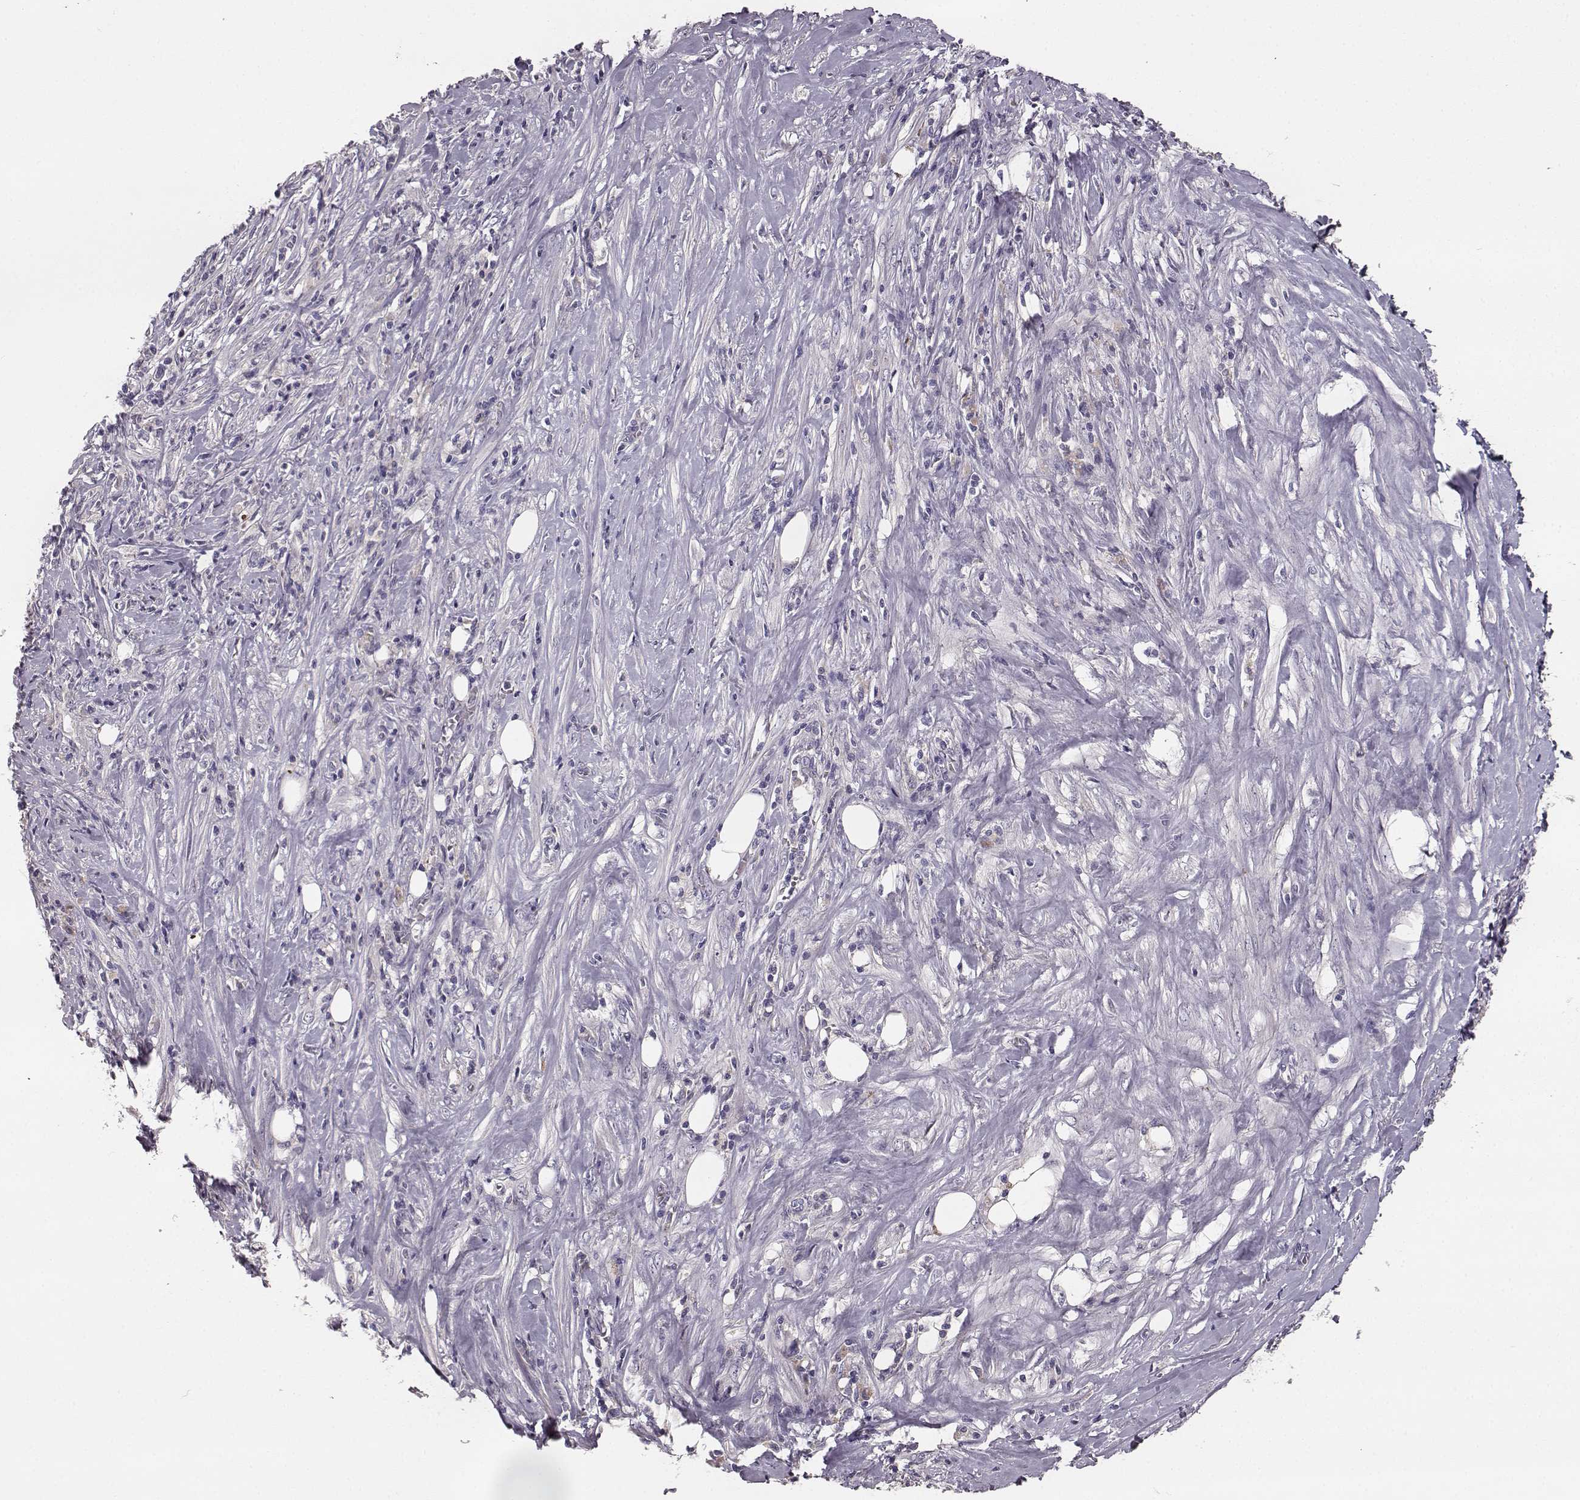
{"staining": {"intensity": "negative", "quantity": "none", "location": "none"}, "tissue": "pancreatic cancer", "cell_type": "Tumor cells", "image_type": "cancer", "snomed": [{"axis": "morphology", "description": "Adenocarcinoma, NOS"}, {"axis": "topography", "description": "Pancreas"}], "caption": "Immunohistochemistry of human pancreatic cancer demonstrates no positivity in tumor cells.", "gene": "YJEFN3", "patient": {"sex": "male", "age": 57}}